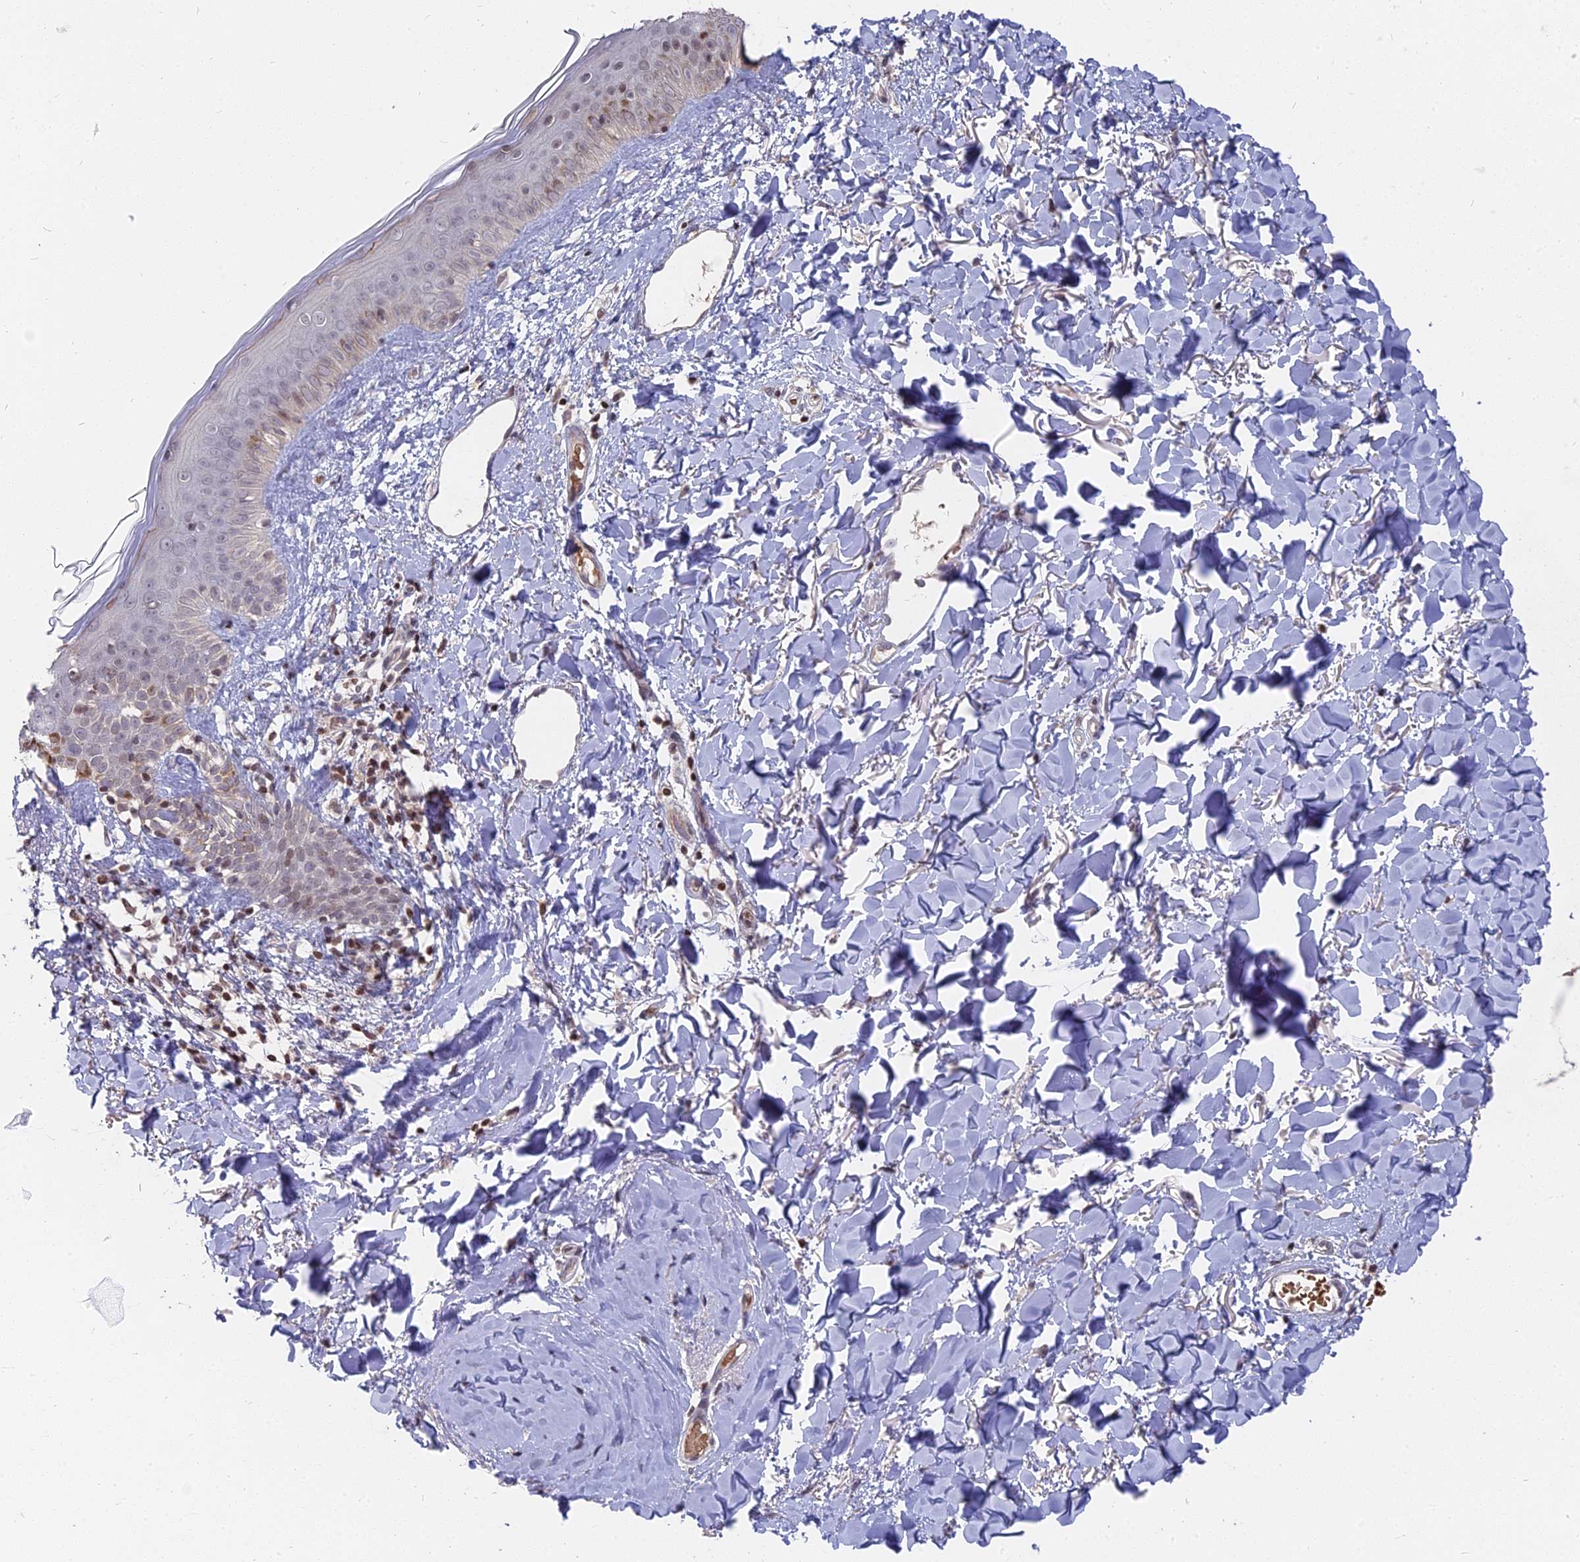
{"staining": {"intensity": "negative", "quantity": "none", "location": "none"}, "tissue": "skin", "cell_type": "Fibroblasts", "image_type": "normal", "snomed": [{"axis": "morphology", "description": "Normal tissue, NOS"}, {"axis": "topography", "description": "Skin"}], "caption": "Immunohistochemical staining of normal skin exhibits no significant expression in fibroblasts. Nuclei are stained in blue.", "gene": "NR1H3", "patient": {"sex": "female", "age": 58}}